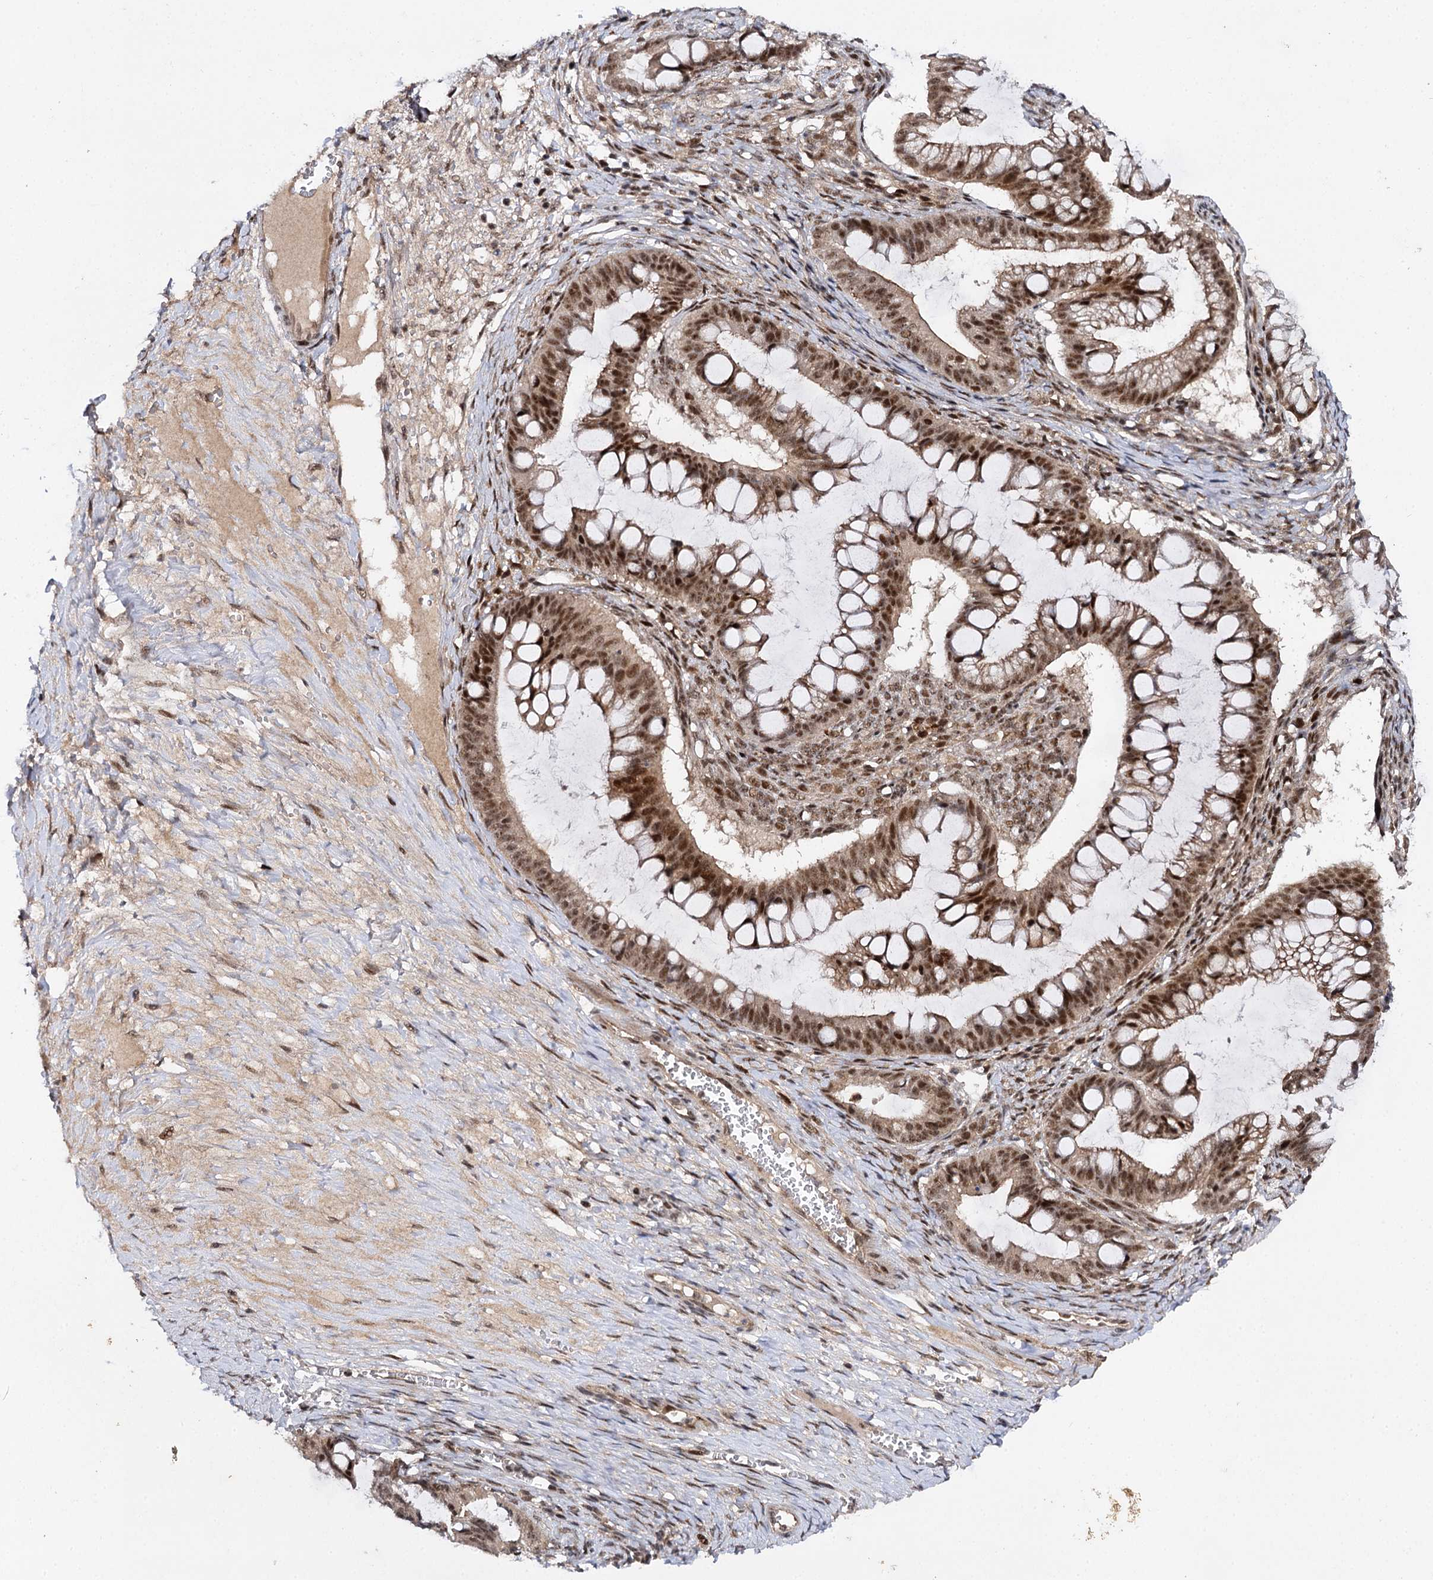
{"staining": {"intensity": "moderate", "quantity": ">75%", "location": "nuclear"}, "tissue": "ovarian cancer", "cell_type": "Tumor cells", "image_type": "cancer", "snomed": [{"axis": "morphology", "description": "Cystadenocarcinoma, mucinous, NOS"}, {"axis": "topography", "description": "Ovary"}], "caption": "Immunohistochemical staining of human ovarian mucinous cystadenocarcinoma reveals moderate nuclear protein expression in about >75% of tumor cells.", "gene": "BUD13", "patient": {"sex": "female", "age": 73}}